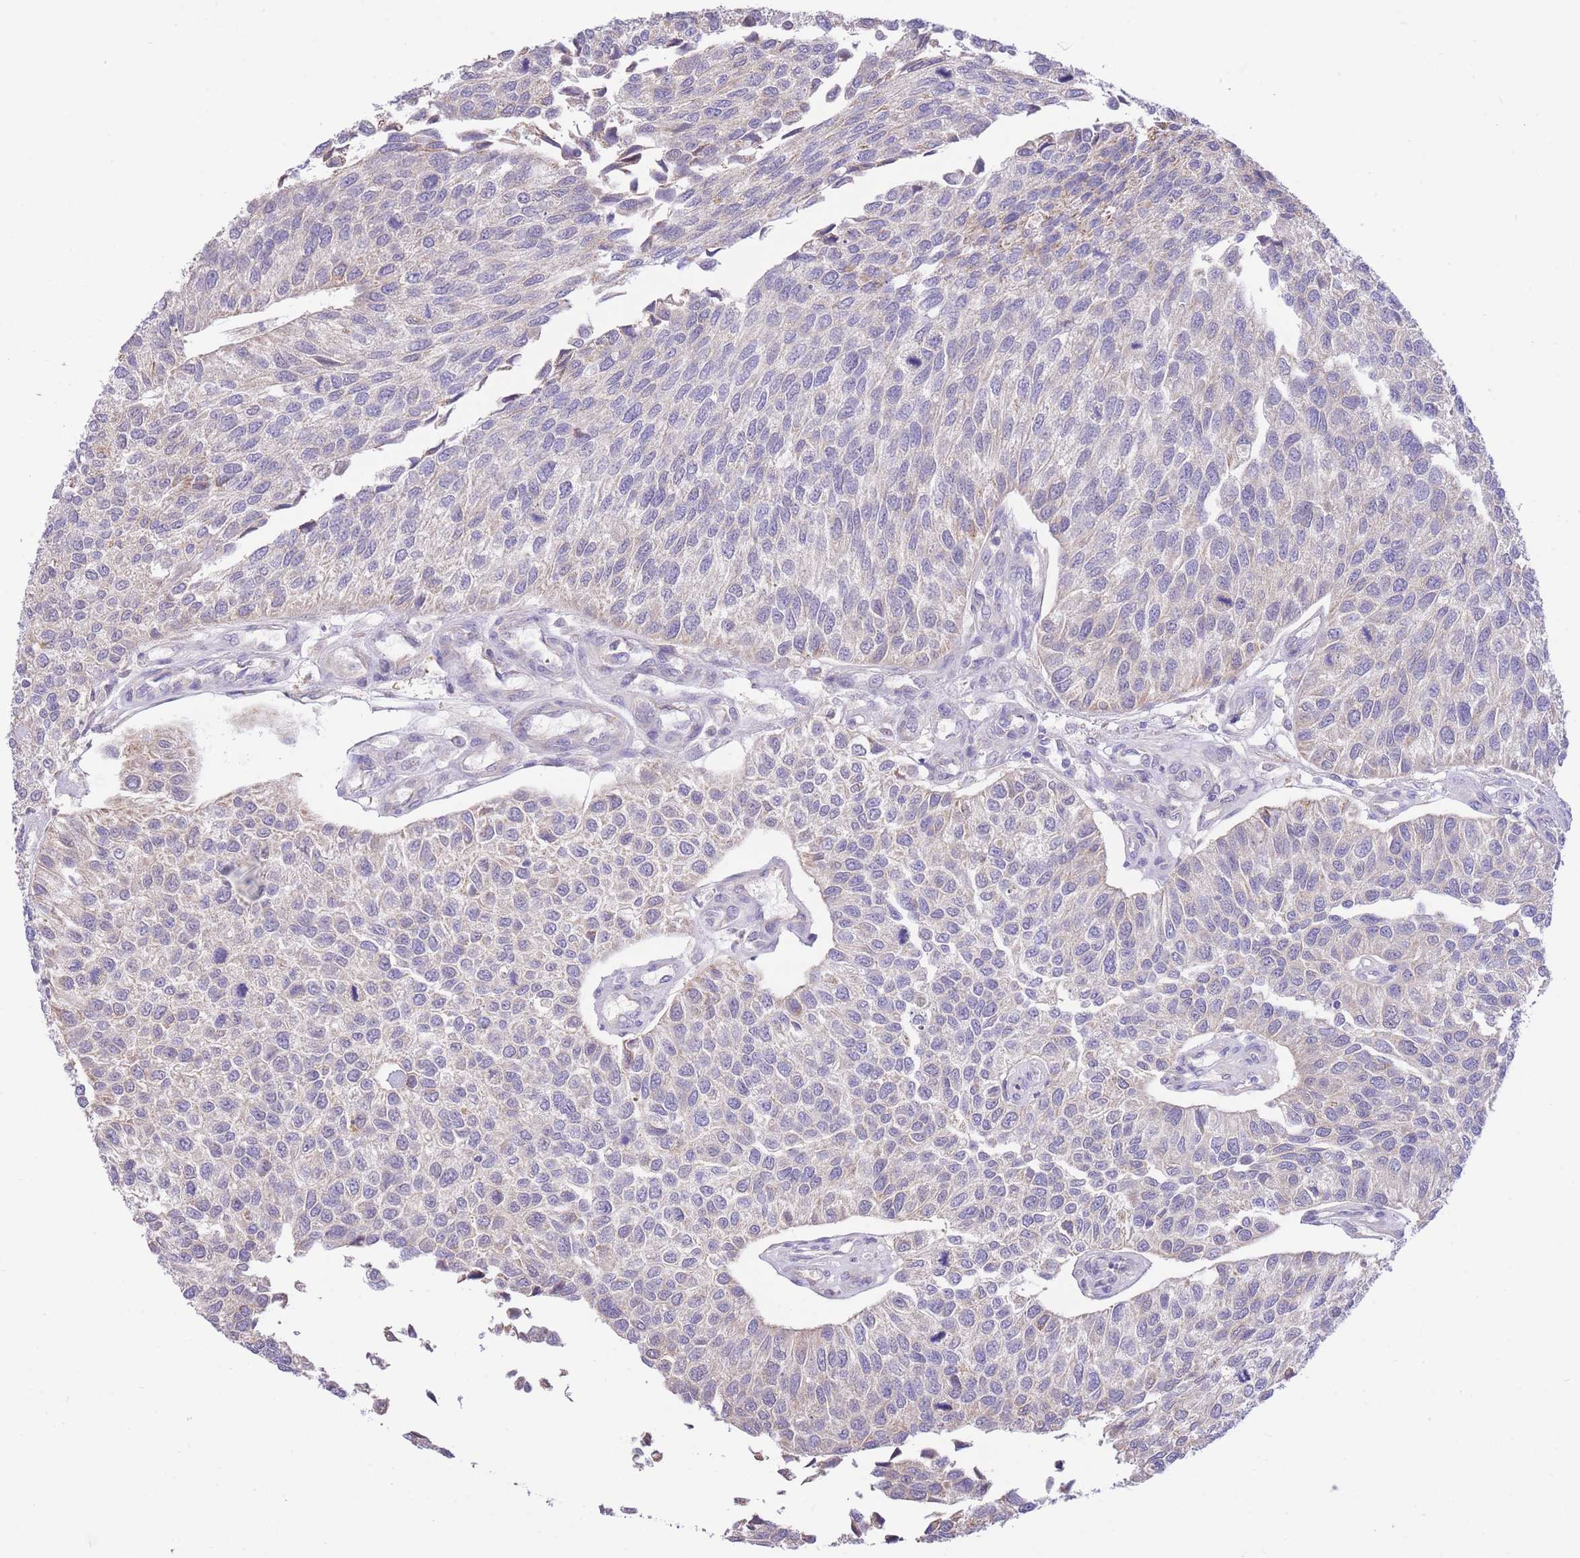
{"staining": {"intensity": "negative", "quantity": "none", "location": "none"}, "tissue": "urothelial cancer", "cell_type": "Tumor cells", "image_type": "cancer", "snomed": [{"axis": "morphology", "description": "Urothelial carcinoma, NOS"}, {"axis": "topography", "description": "Urinary bladder"}], "caption": "Tumor cells show no significant staining in urothelial cancer.", "gene": "PGM1", "patient": {"sex": "male", "age": 55}}